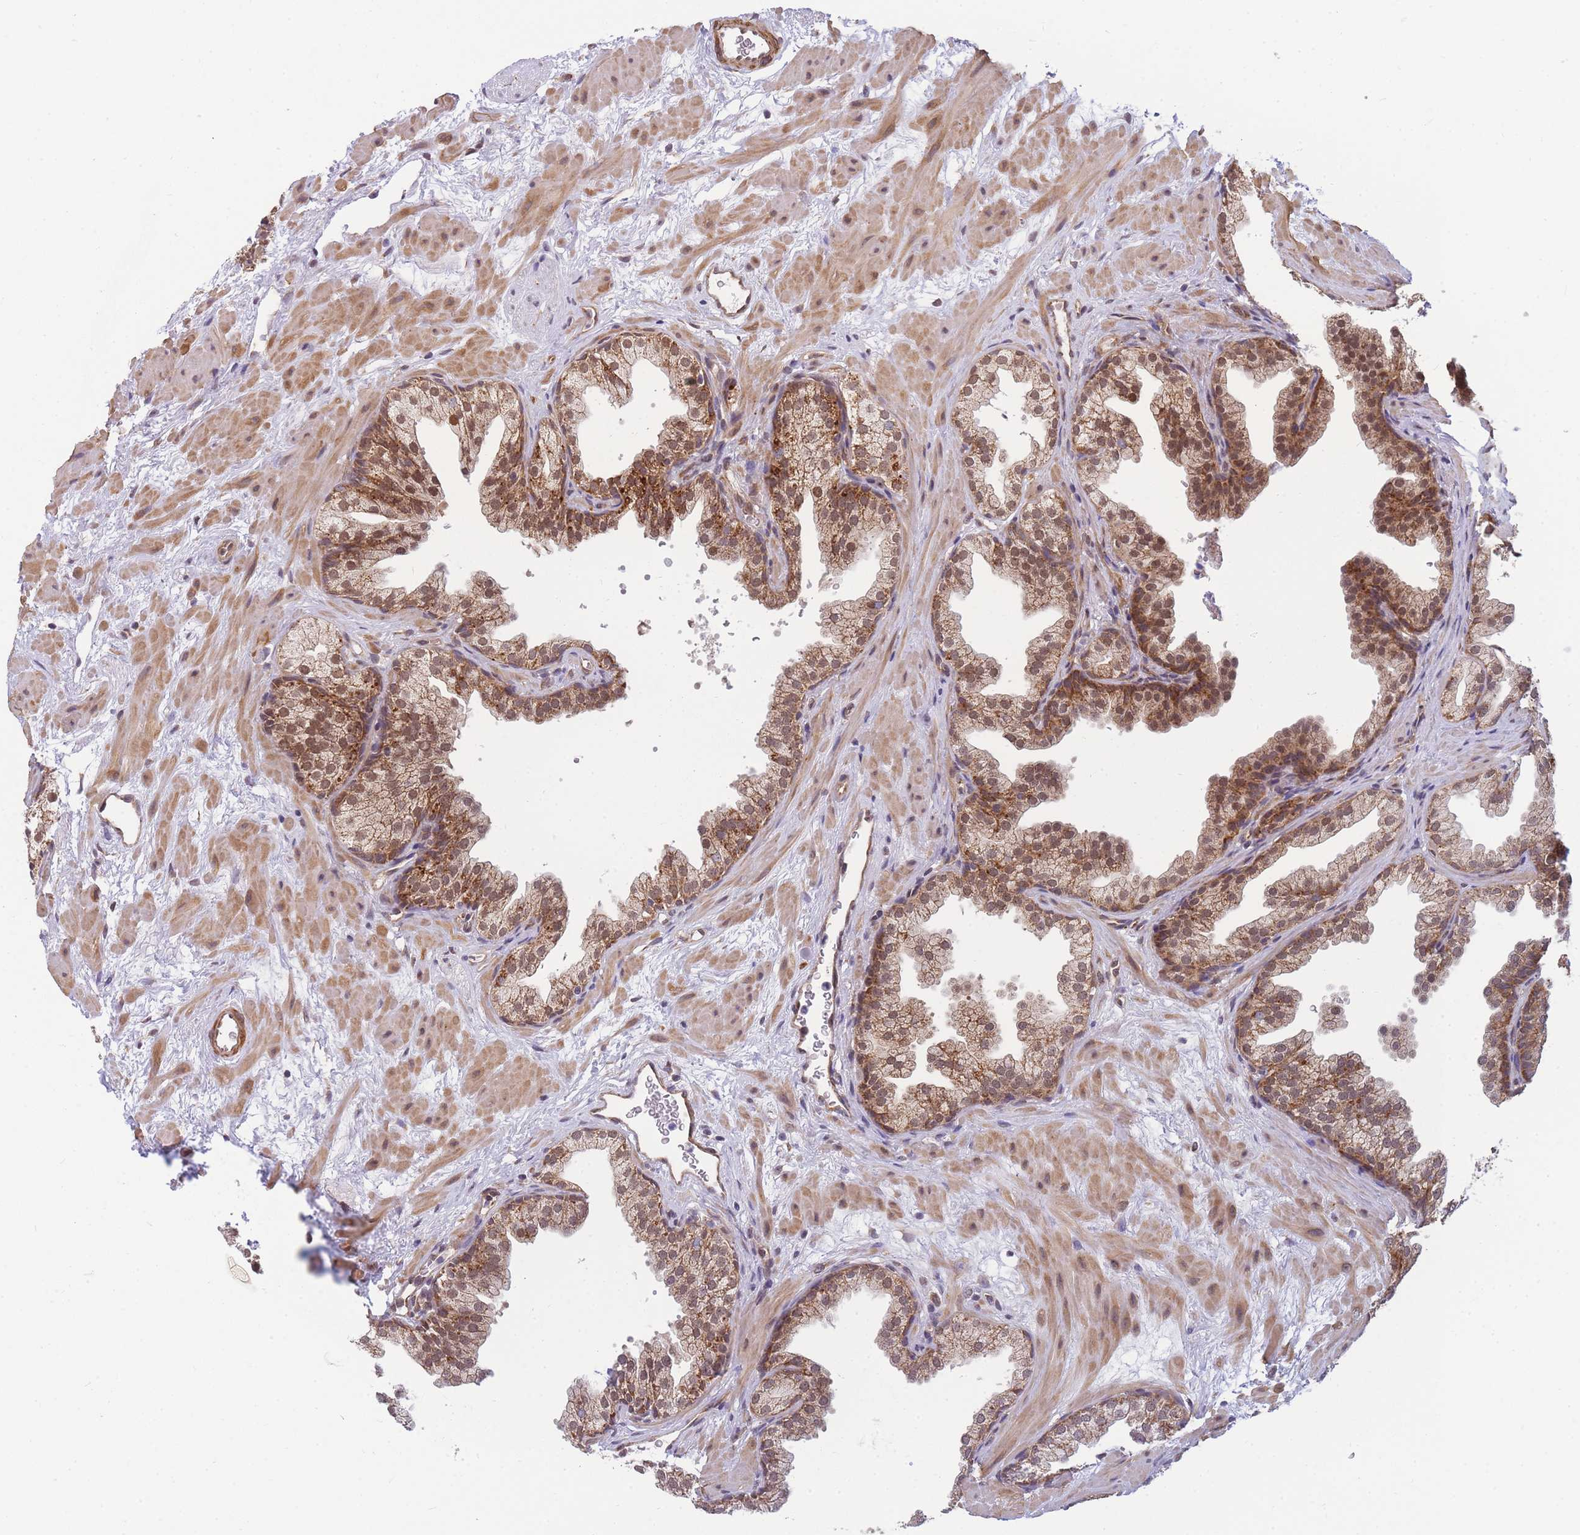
{"staining": {"intensity": "moderate", "quantity": ">75%", "location": "cytoplasmic/membranous,nuclear"}, "tissue": "prostate", "cell_type": "Glandular cells", "image_type": "normal", "snomed": [{"axis": "morphology", "description": "Normal tissue, NOS"}, {"axis": "topography", "description": "Prostate"}], "caption": "Immunohistochemical staining of normal prostate exhibits medium levels of moderate cytoplasmic/membranous,nuclear positivity in about >75% of glandular cells.", "gene": "ENSG00000276345", "patient": {"sex": "male", "age": 37}}